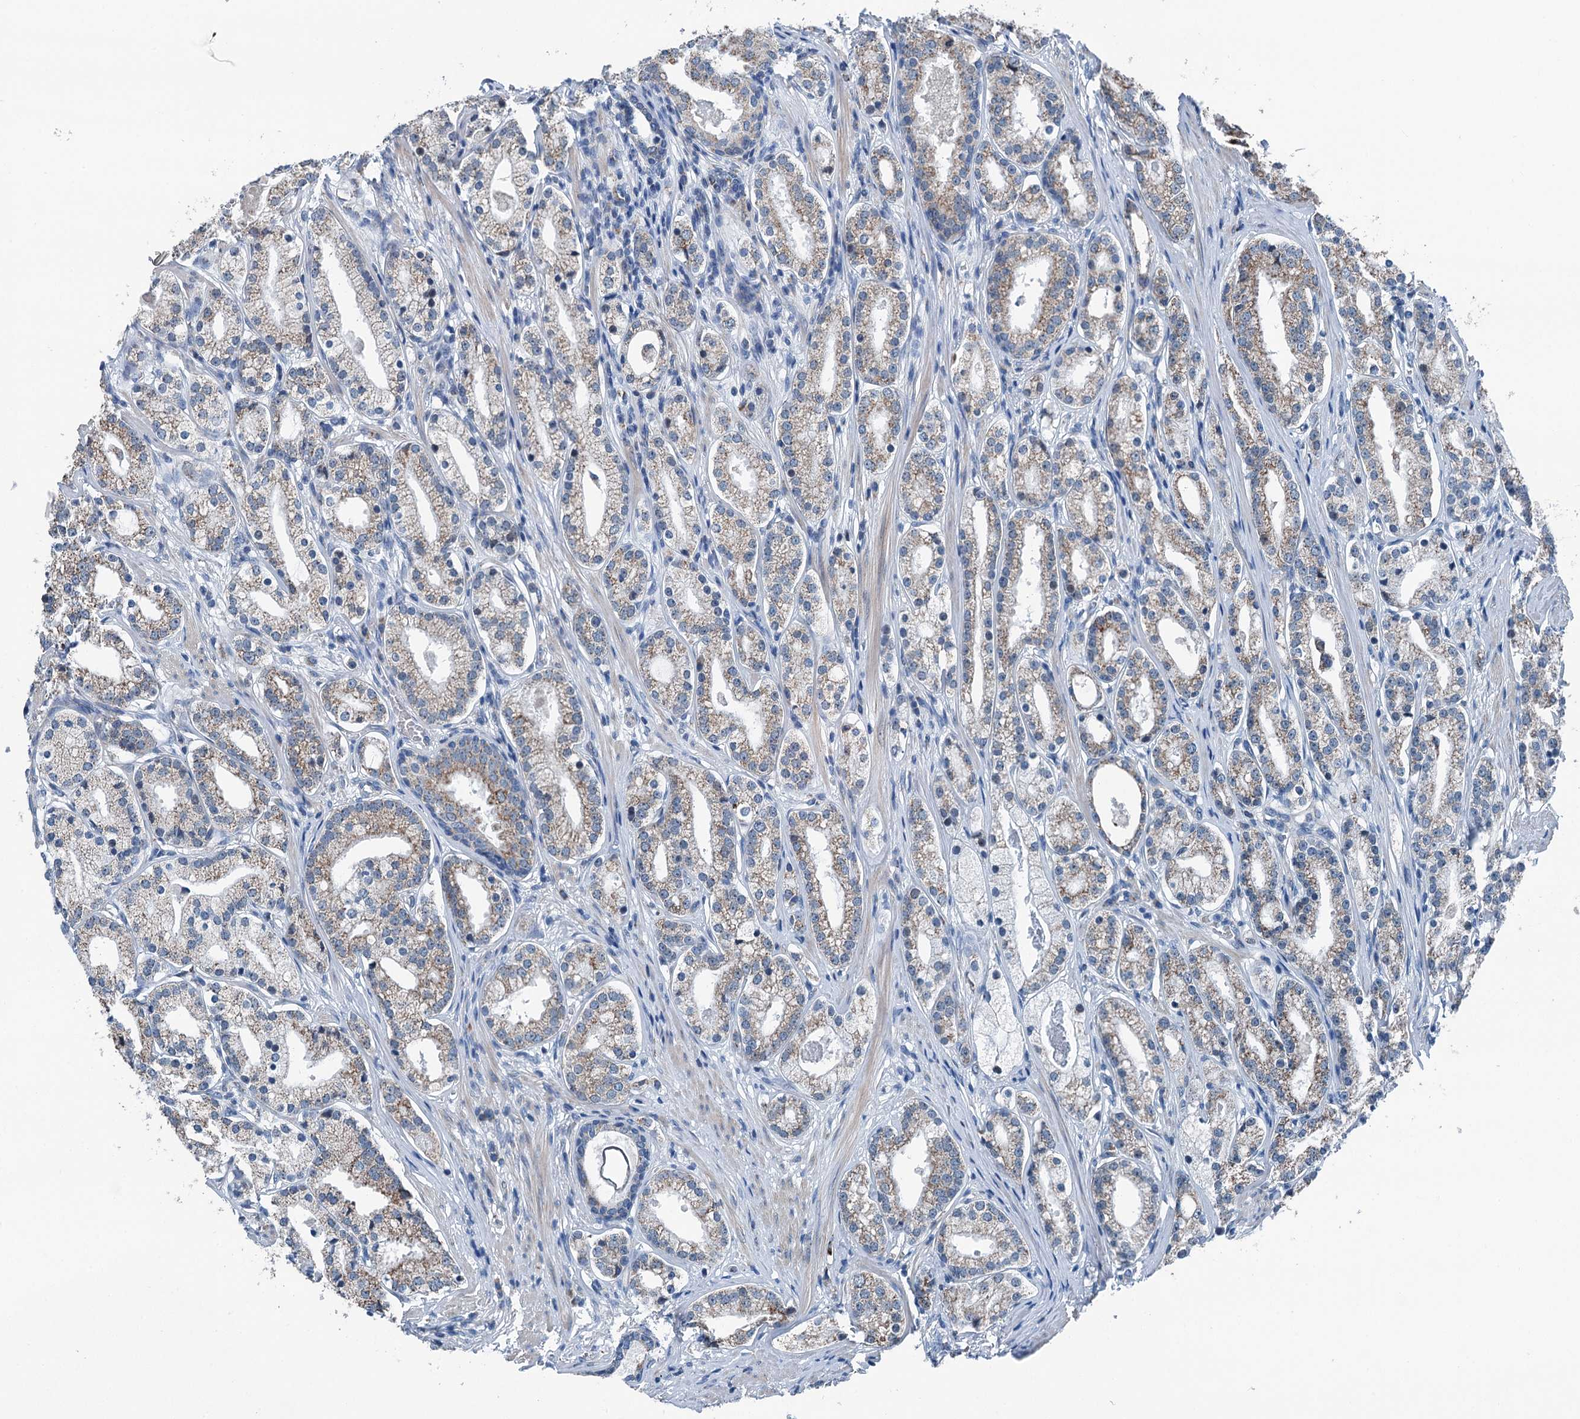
{"staining": {"intensity": "weak", "quantity": ">75%", "location": "cytoplasmic/membranous"}, "tissue": "prostate cancer", "cell_type": "Tumor cells", "image_type": "cancer", "snomed": [{"axis": "morphology", "description": "Adenocarcinoma, High grade"}, {"axis": "topography", "description": "Prostate"}], "caption": "DAB immunohistochemical staining of prostate cancer demonstrates weak cytoplasmic/membranous protein positivity in approximately >75% of tumor cells. (DAB (3,3'-diaminobenzidine) = brown stain, brightfield microscopy at high magnification).", "gene": "TRPT1", "patient": {"sex": "male", "age": 69}}